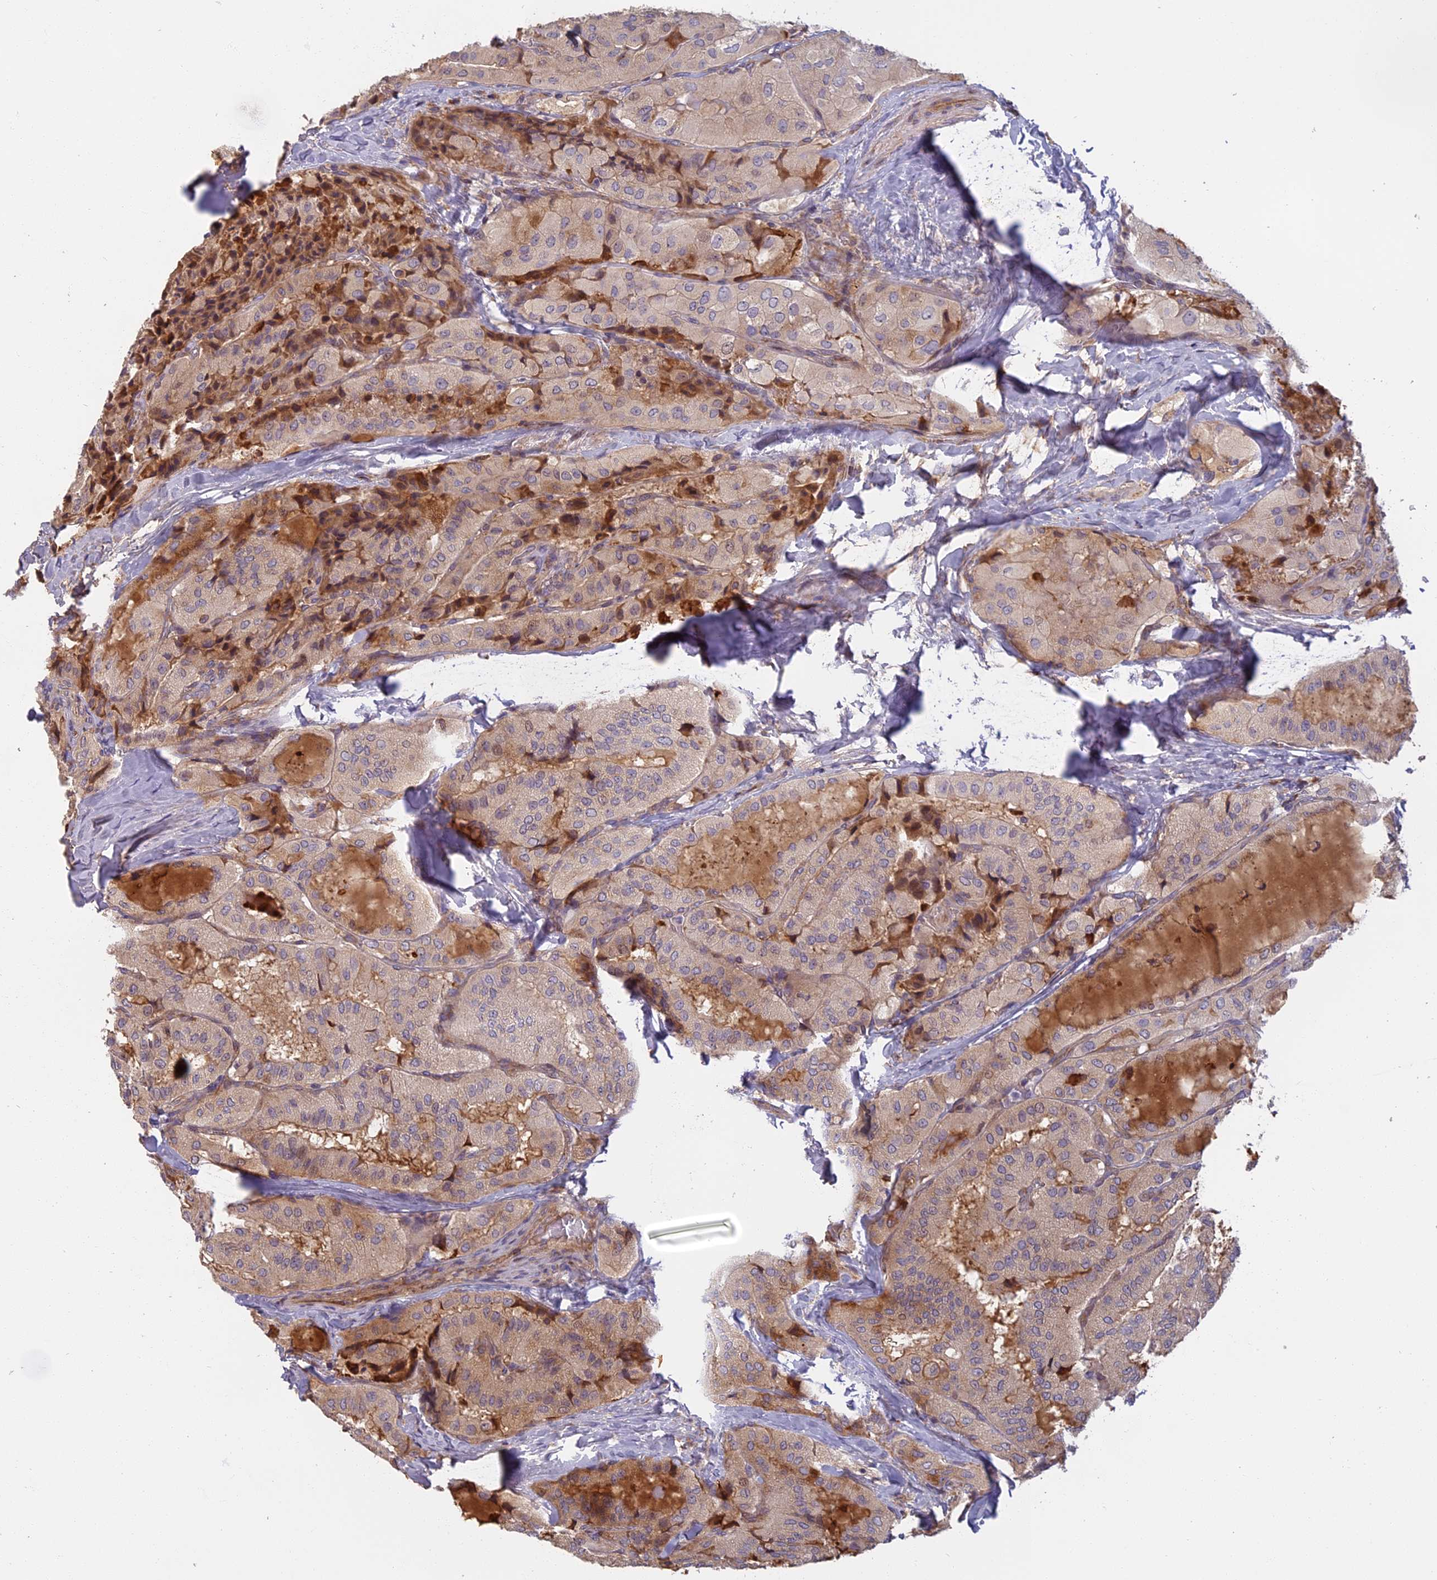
{"staining": {"intensity": "weak", "quantity": "<25%", "location": "cytoplasmic/membranous"}, "tissue": "thyroid cancer", "cell_type": "Tumor cells", "image_type": "cancer", "snomed": [{"axis": "morphology", "description": "Normal tissue, NOS"}, {"axis": "morphology", "description": "Papillary adenocarcinoma, NOS"}, {"axis": "topography", "description": "Thyroid gland"}], "caption": "DAB (3,3'-diaminobenzidine) immunohistochemical staining of human papillary adenocarcinoma (thyroid) demonstrates no significant expression in tumor cells.", "gene": "EDAR", "patient": {"sex": "female", "age": 59}}